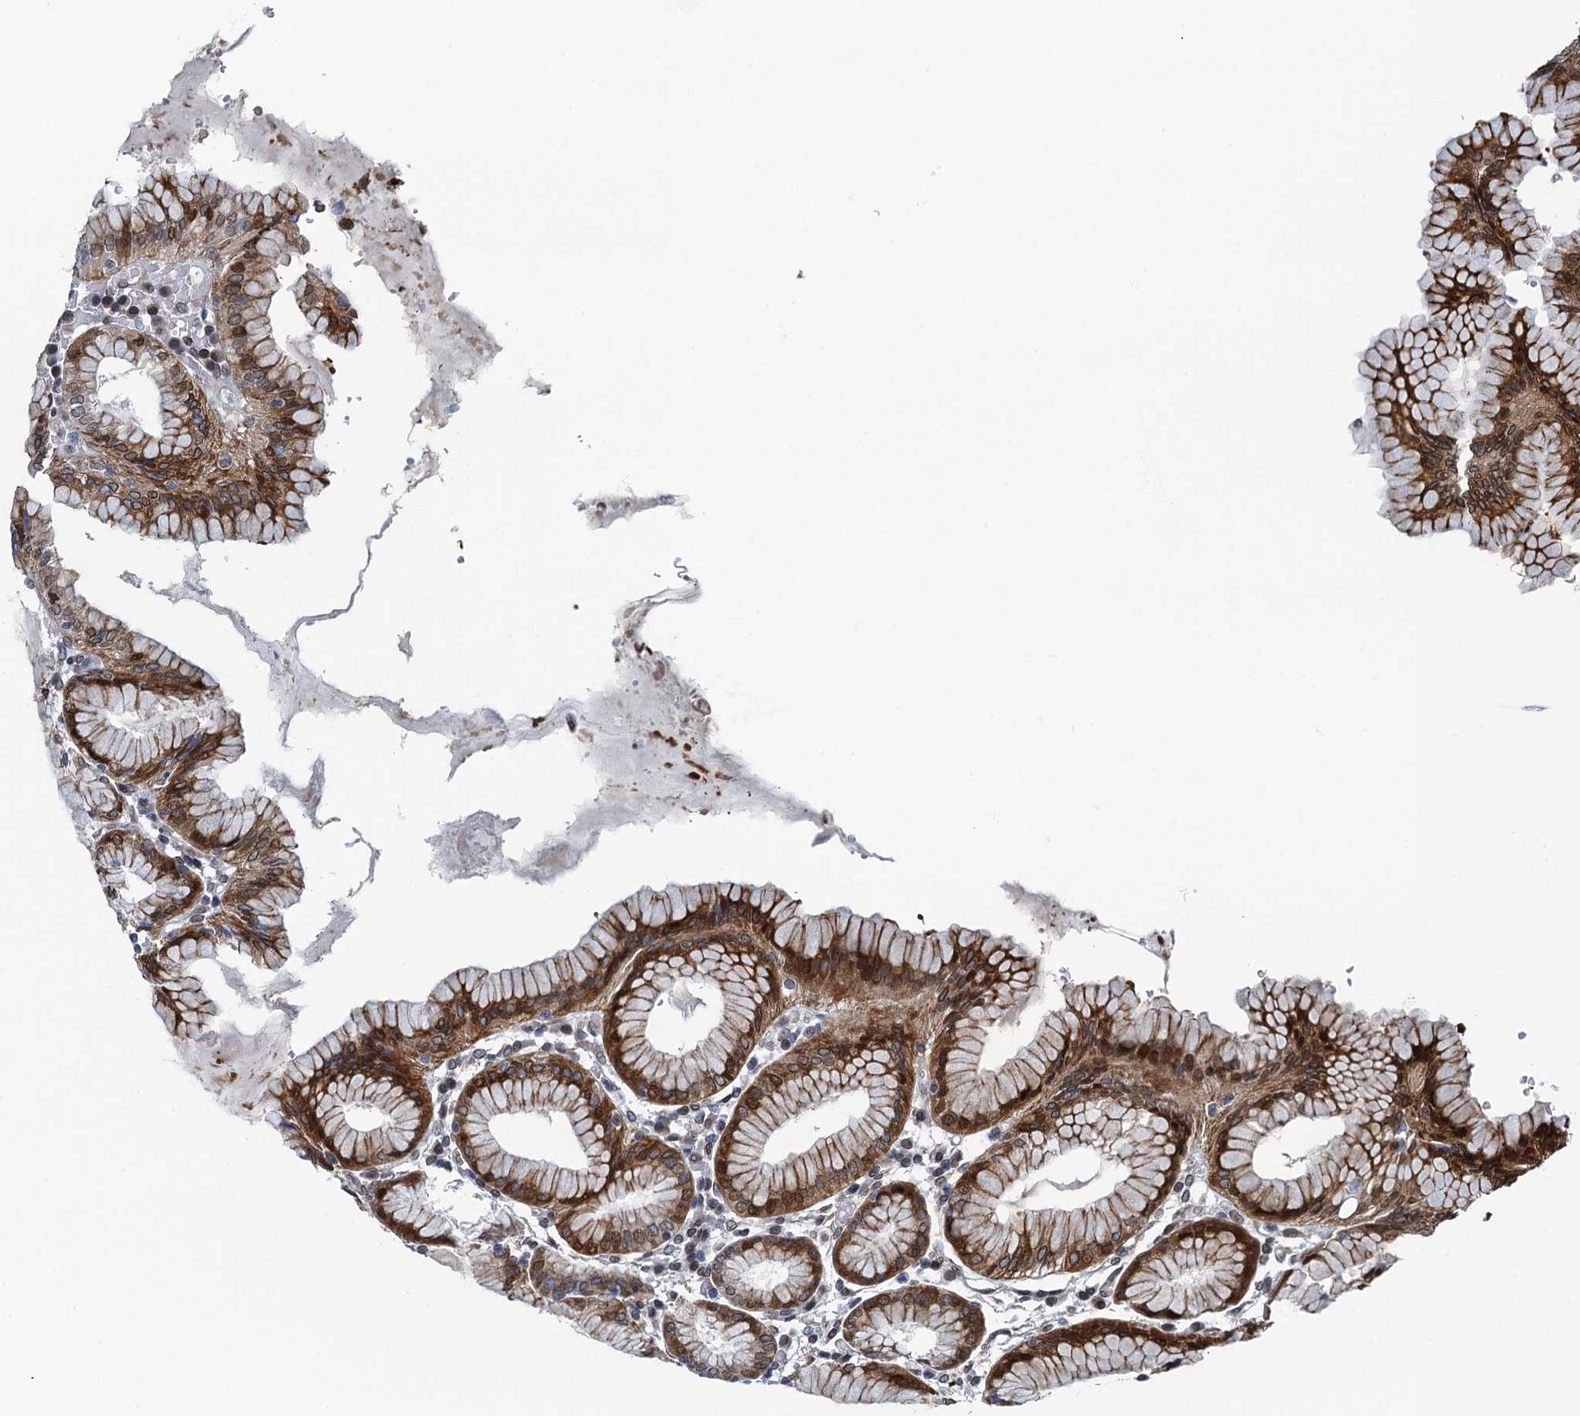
{"staining": {"intensity": "moderate", "quantity": "<25%", "location": "cytoplasmic/membranous,nuclear"}, "tissue": "stomach", "cell_type": "Glandular cells", "image_type": "normal", "snomed": [{"axis": "morphology", "description": "Normal tissue, NOS"}, {"axis": "topography", "description": "Stomach"}, {"axis": "topography", "description": "Stomach, lower"}], "caption": "Stomach stained with immunohistochemistry displays moderate cytoplasmic/membranous,nuclear staining in about <25% of glandular cells.", "gene": "CCDC34", "patient": {"sex": "female", "age": 56}}